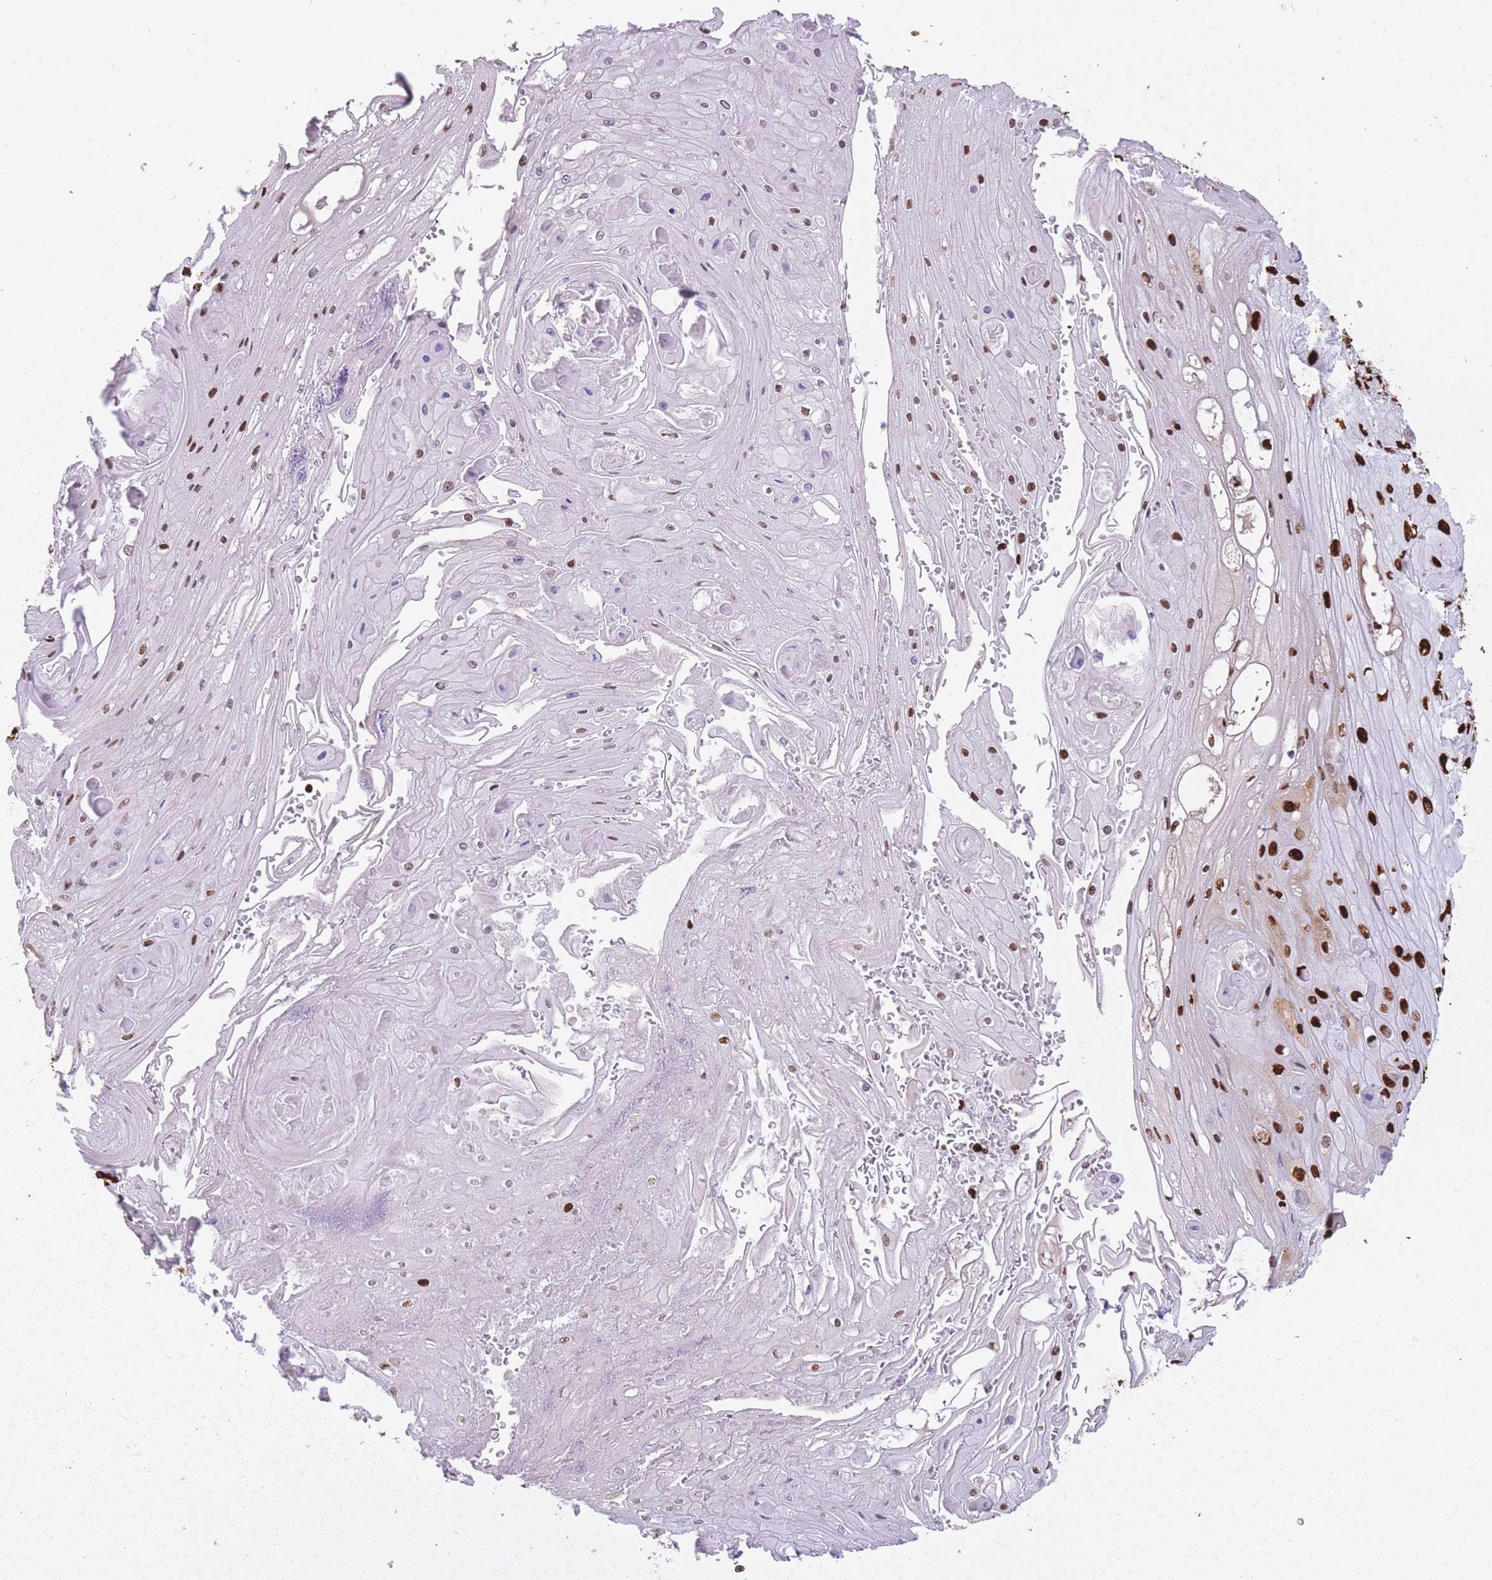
{"staining": {"intensity": "strong", "quantity": ">75%", "location": "nuclear"}, "tissue": "skin cancer", "cell_type": "Tumor cells", "image_type": "cancer", "snomed": [{"axis": "morphology", "description": "Squamous cell carcinoma, NOS"}, {"axis": "topography", "description": "Skin"}], "caption": "This is an image of immunohistochemistry (IHC) staining of skin squamous cell carcinoma, which shows strong expression in the nuclear of tumor cells.", "gene": "HNRNPUL1", "patient": {"sex": "male", "age": 70}}